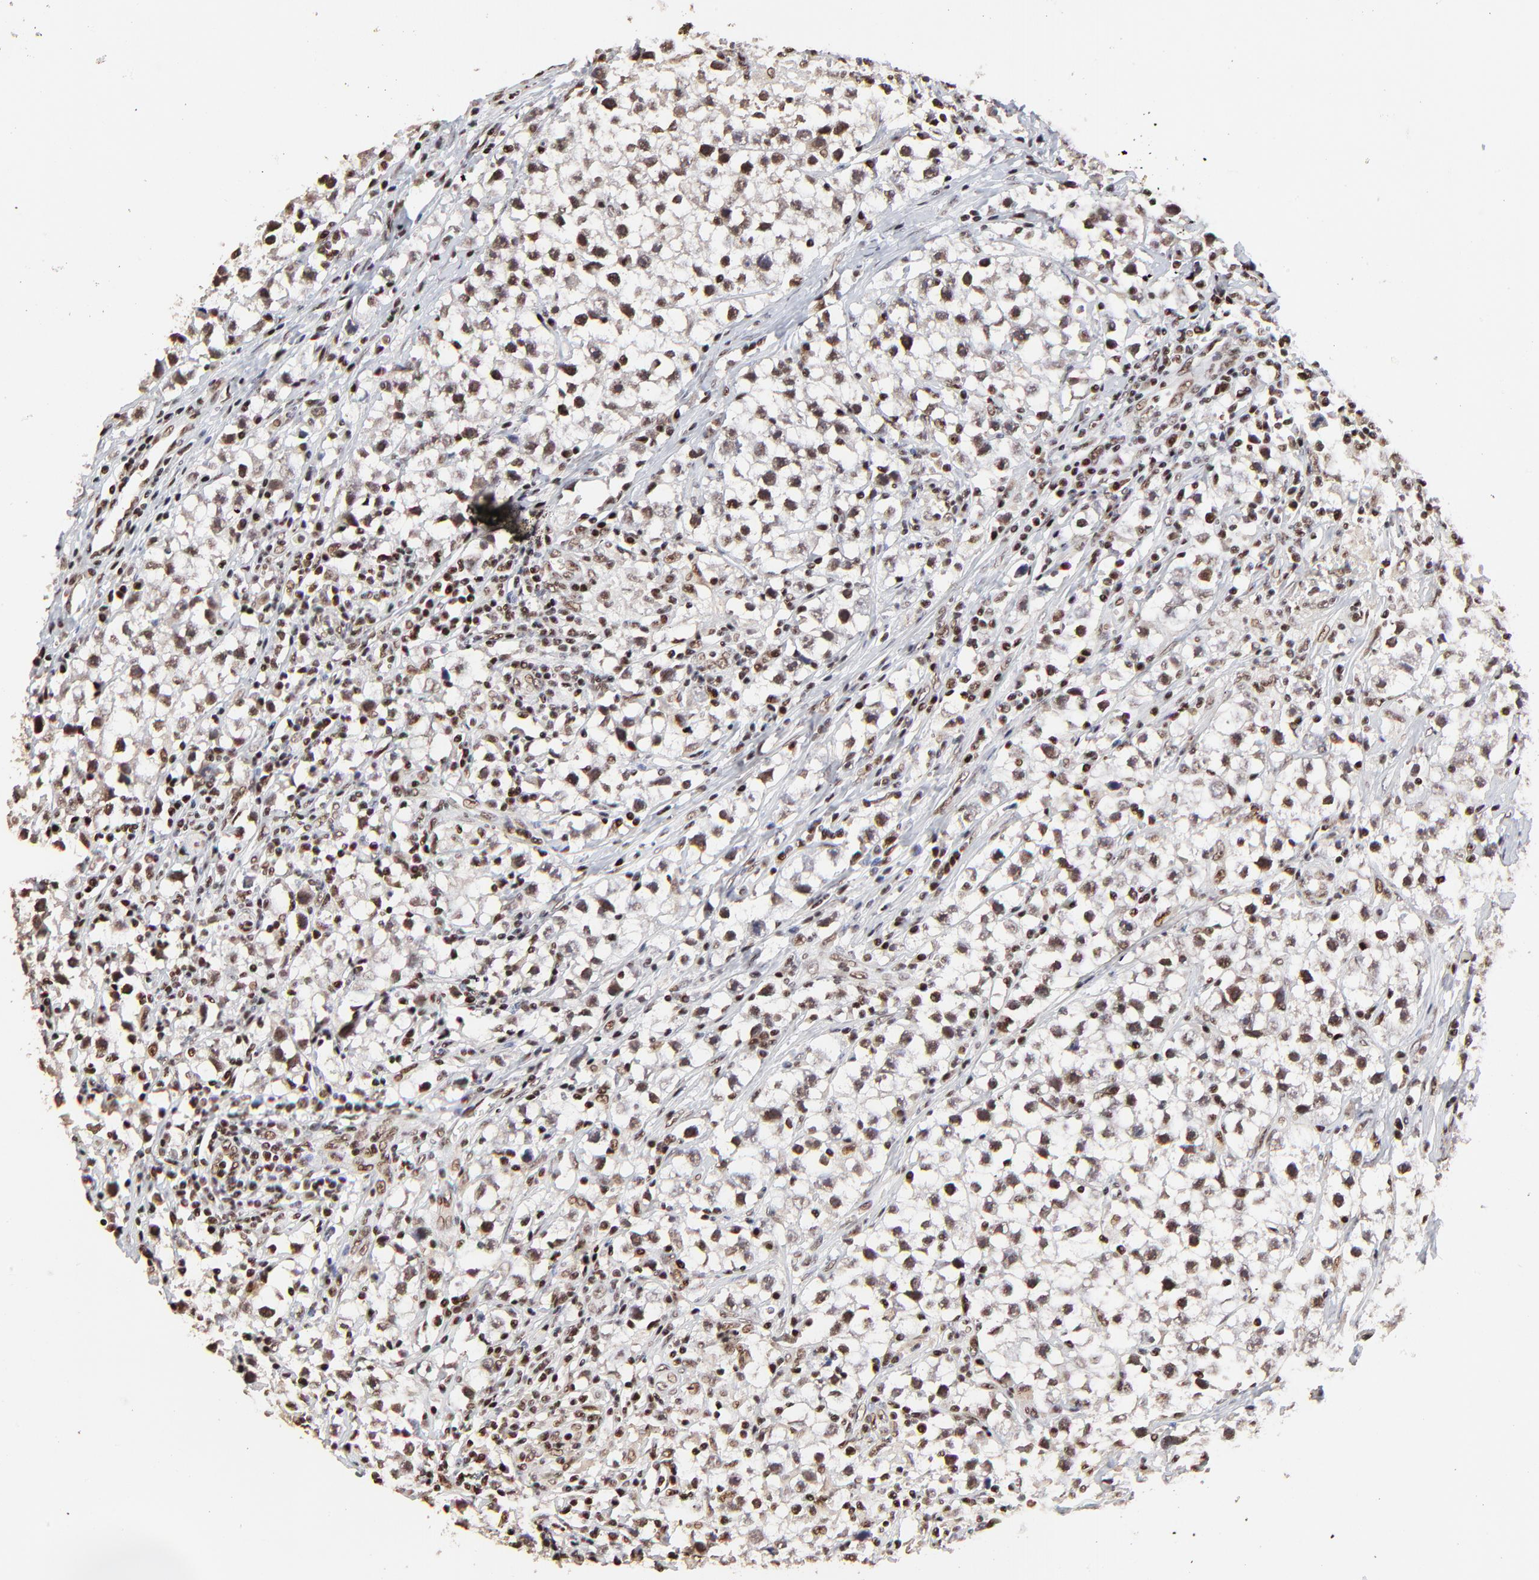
{"staining": {"intensity": "moderate", "quantity": ">75%", "location": "nuclear"}, "tissue": "testis cancer", "cell_type": "Tumor cells", "image_type": "cancer", "snomed": [{"axis": "morphology", "description": "Seminoma, NOS"}, {"axis": "topography", "description": "Testis"}], "caption": "Protein expression by immunohistochemistry demonstrates moderate nuclear positivity in approximately >75% of tumor cells in testis cancer.", "gene": "RBM22", "patient": {"sex": "male", "age": 35}}